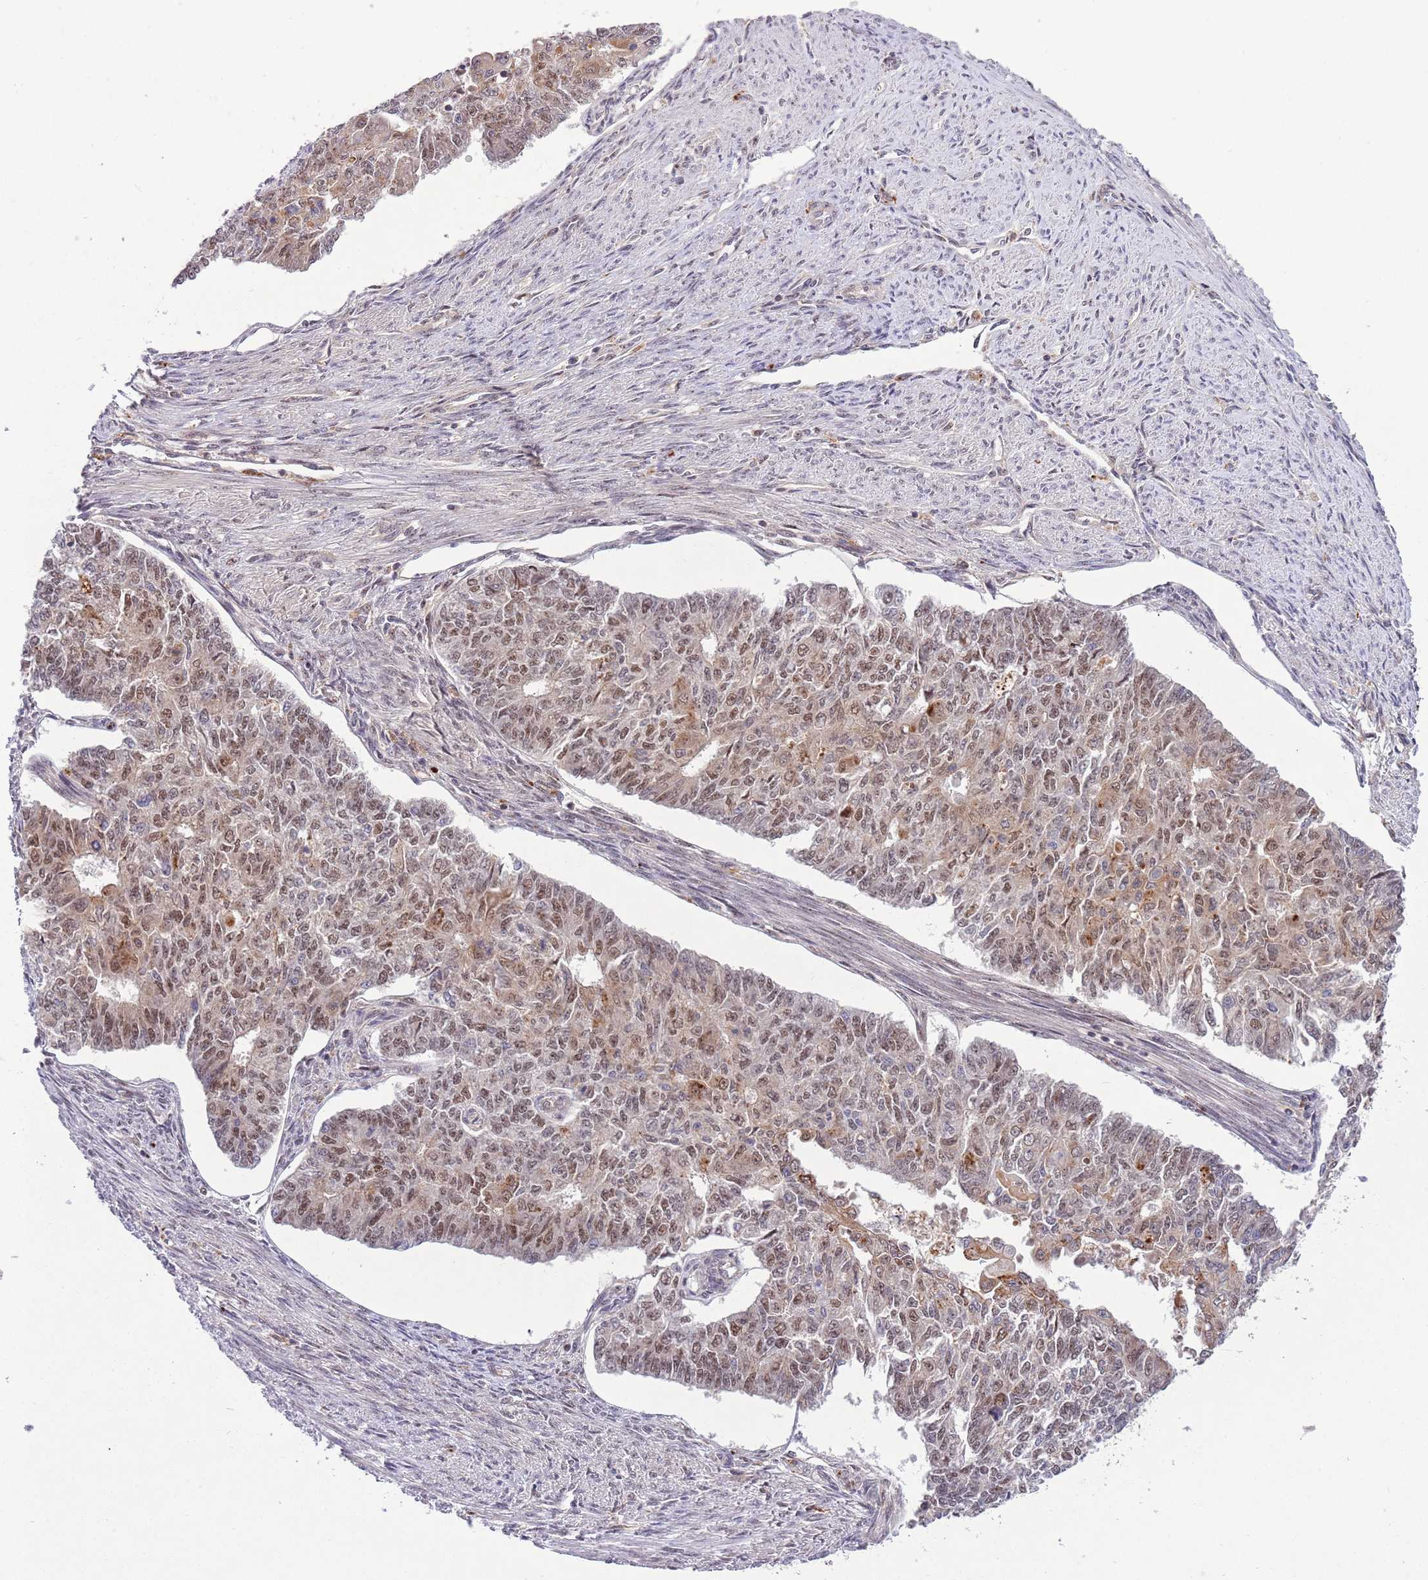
{"staining": {"intensity": "moderate", "quantity": ">75%", "location": "cytoplasmic/membranous,nuclear"}, "tissue": "endometrial cancer", "cell_type": "Tumor cells", "image_type": "cancer", "snomed": [{"axis": "morphology", "description": "Adenocarcinoma, NOS"}, {"axis": "topography", "description": "Endometrium"}], "caption": "A high-resolution image shows IHC staining of adenocarcinoma (endometrial), which shows moderate cytoplasmic/membranous and nuclear expression in about >75% of tumor cells. (DAB IHC with brightfield microscopy, high magnification).", "gene": "TRIM27", "patient": {"sex": "female", "age": 32}}